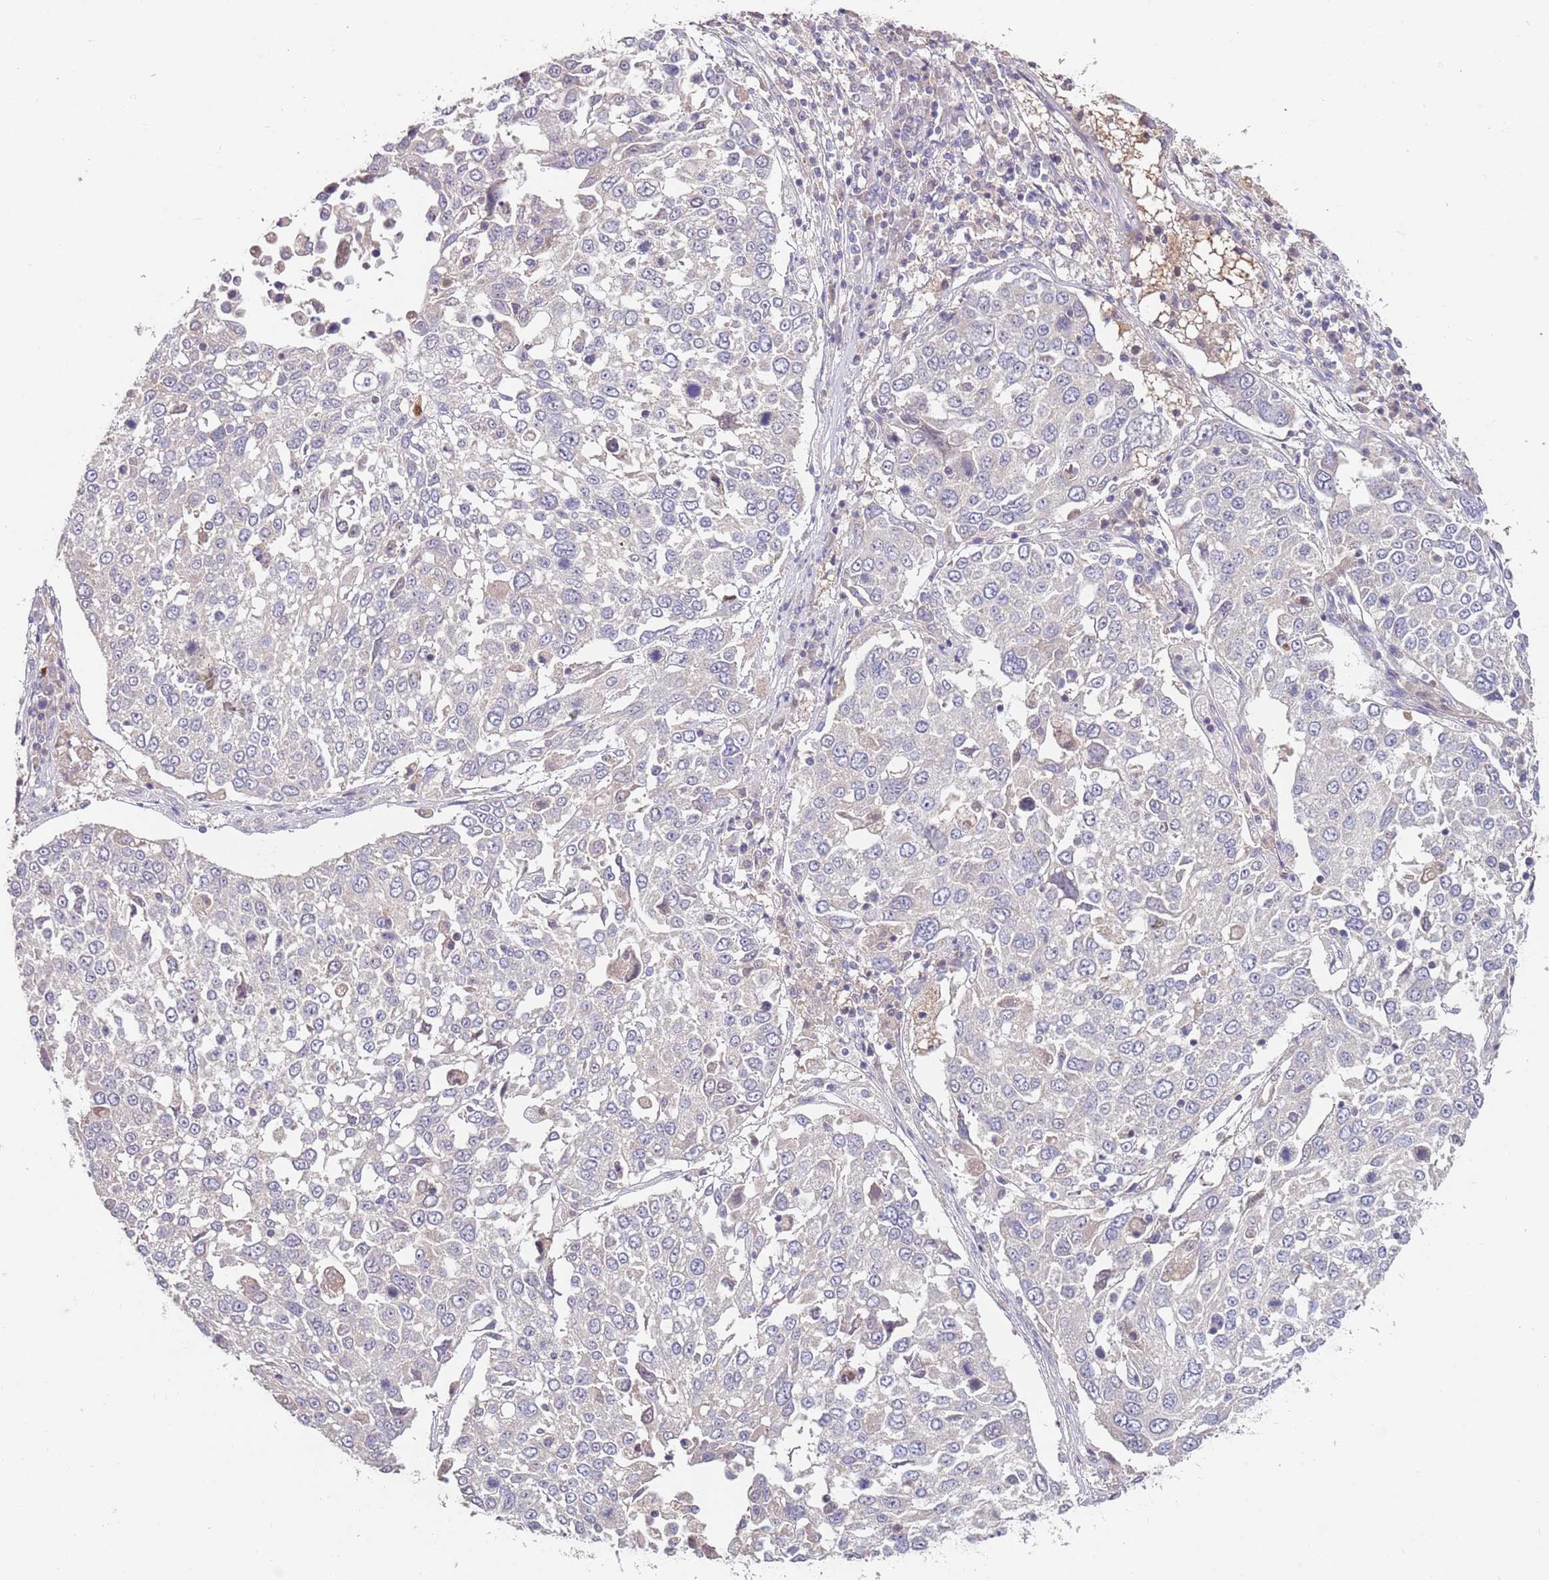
{"staining": {"intensity": "negative", "quantity": "none", "location": "none"}, "tissue": "lung cancer", "cell_type": "Tumor cells", "image_type": "cancer", "snomed": [{"axis": "morphology", "description": "Squamous cell carcinoma, NOS"}, {"axis": "topography", "description": "Lung"}], "caption": "This image is of squamous cell carcinoma (lung) stained with immunohistochemistry (IHC) to label a protein in brown with the nuclei are counter-stained blue. There is no positivity in tumor cells. Nuclei are stained in blue.", "gene": "NRDE2", "patient": {"sex": "male", "age": 65}}